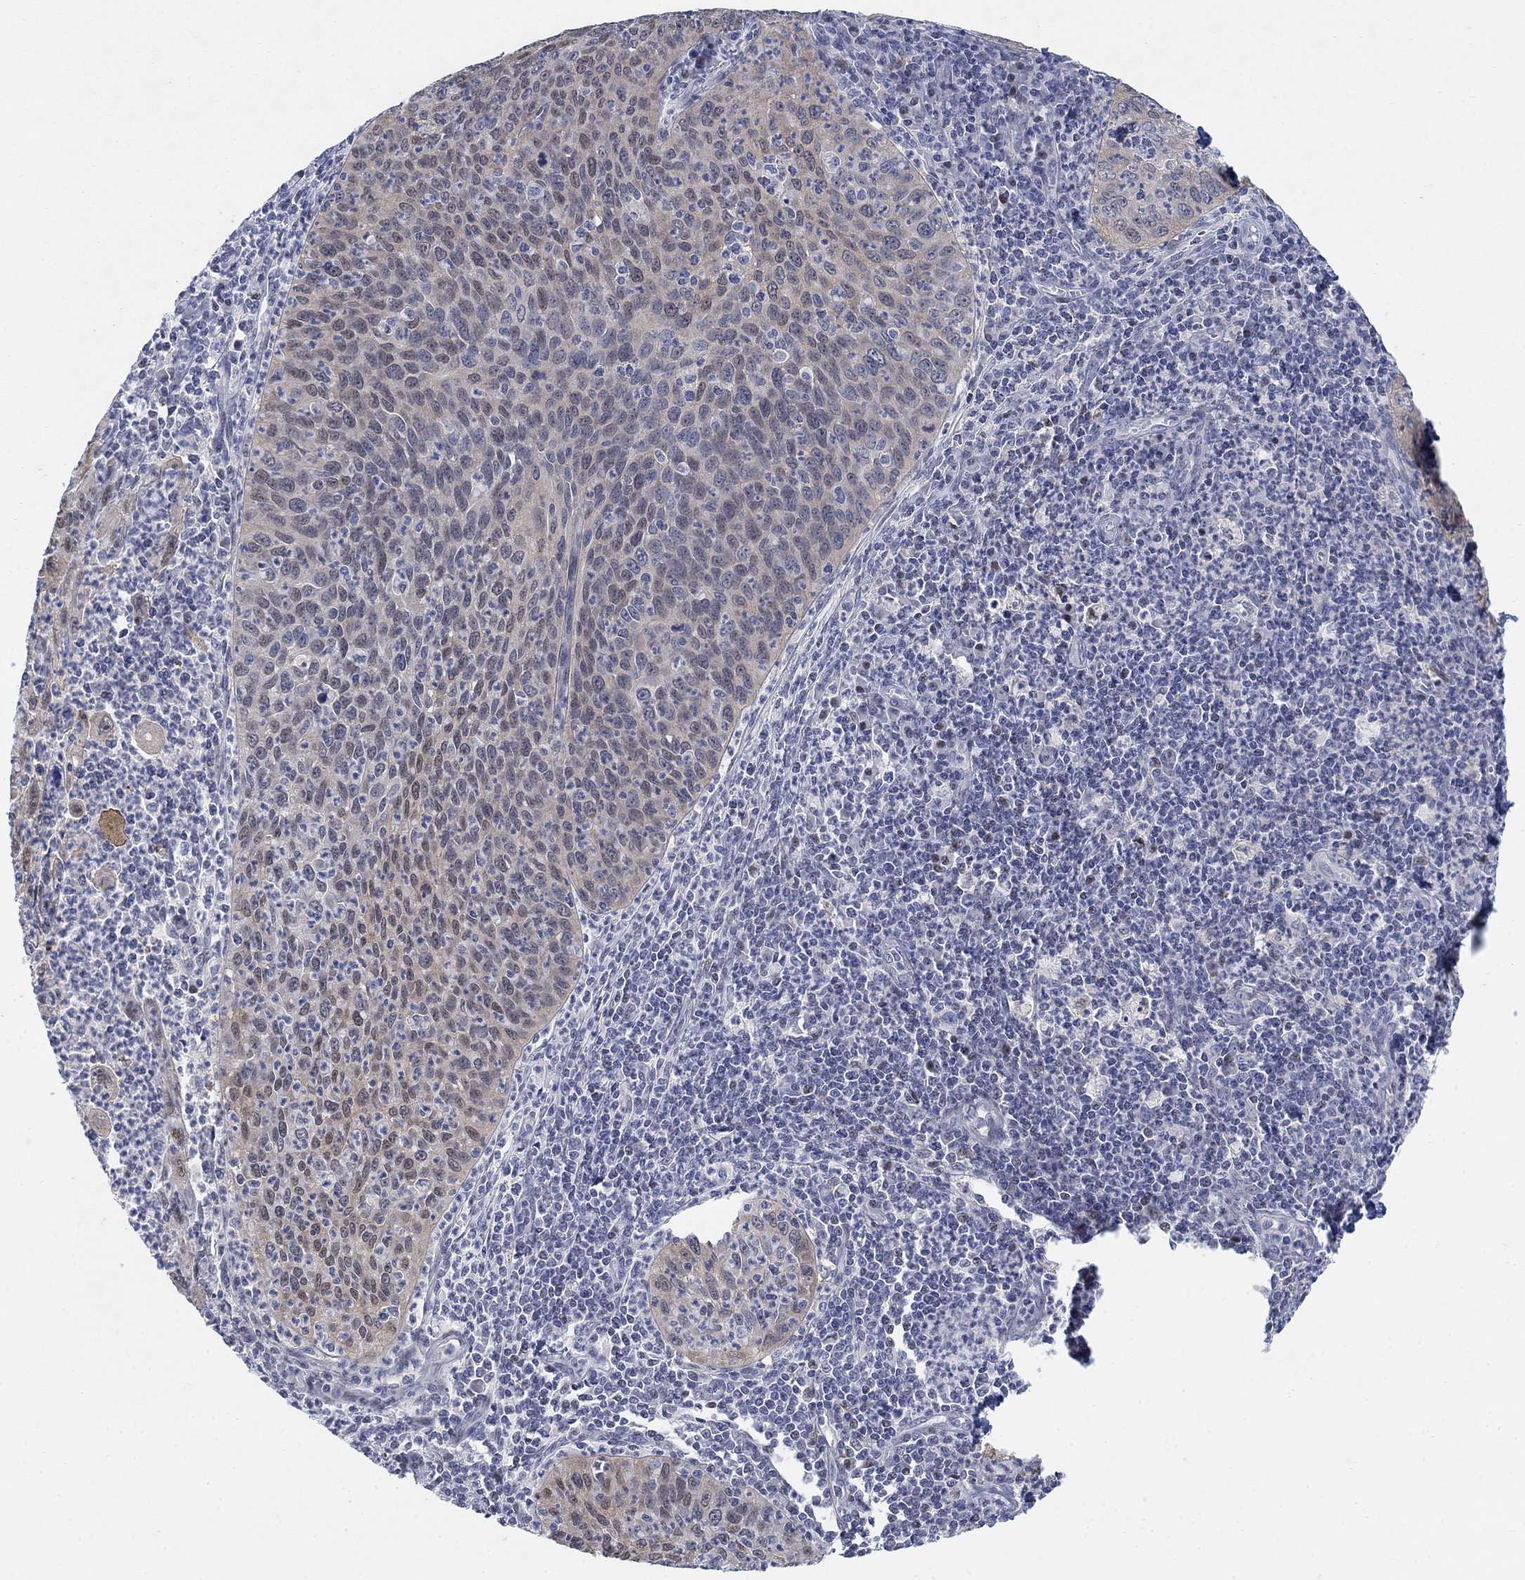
{"staining": {"intensity": "weak", "quantity": "25%-75%", "location": "cytoplasmic/membranous"}, "tissue": "cervical cancer", "cell_type": "Tumor cells", "image_type": "cancer", "snomed": [{"axis": "morphology", "description": "Squamous cell carcinoma, NOS"}, {"axis": "topography", "description": "Cervix"}], "caption": "A high-resolution histopathology image shows immunohistochemistry (IHC) staining of cervical cancer (squamous cell carcinoma), which exhibits weak cytoplasmic/membranous positivity in approximately 25%-75% of tumor cells. The staining was performed using DAB (3,3'-diaminobenzidine) to visualize the protein expression in brown, while the nuclei were stained in blue with hematoxylin (Magnification: 20x).", "gene": "MYO3A", "patient": {"sex": "female", "age": 26}}